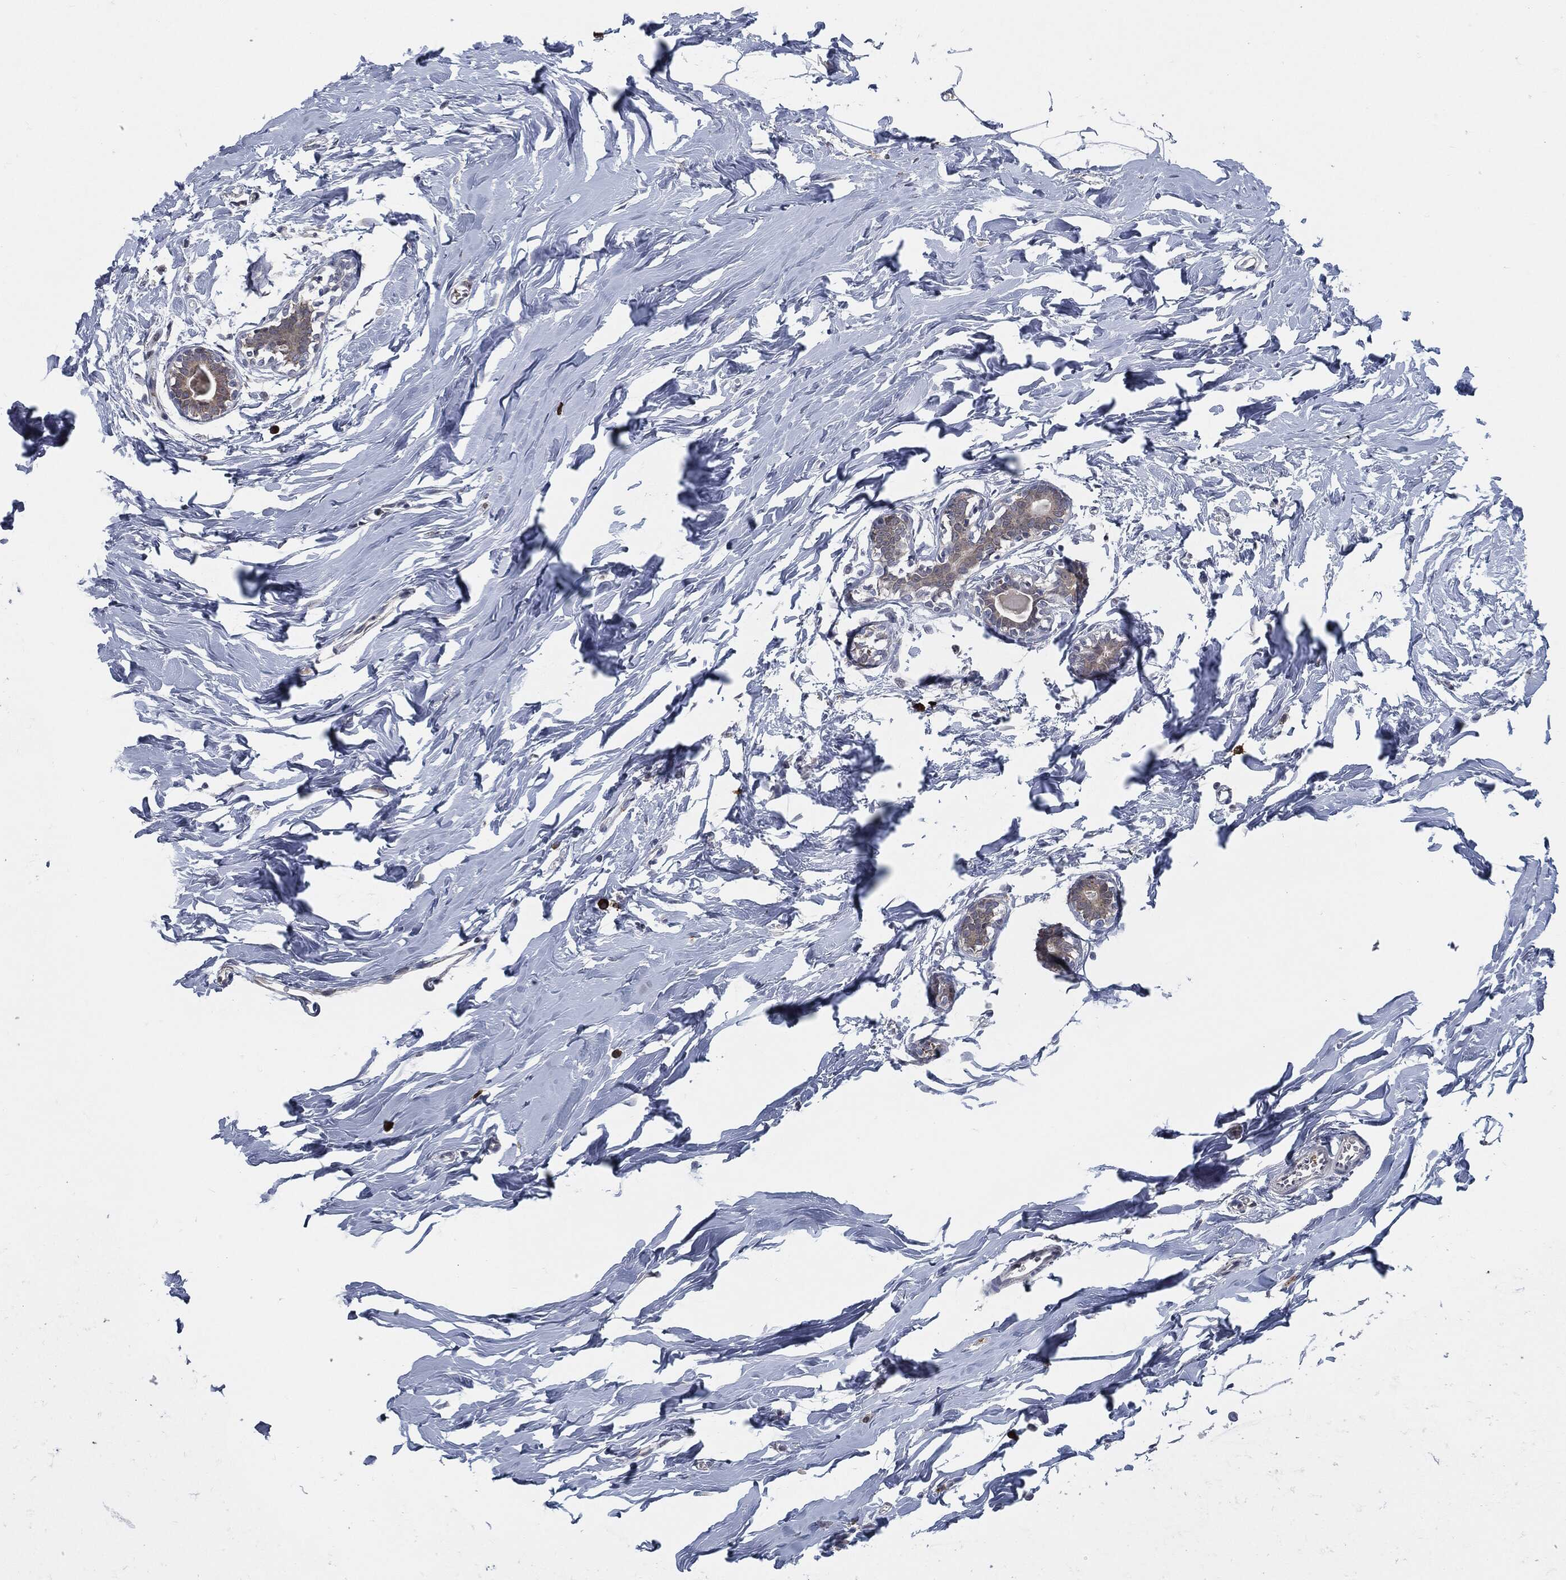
{"staining": {"intensity": "weak", "quantity": "<25%", "location": "cytoplasmic/membranous"}, "tissue": "breast", "cell_type": "Adipocytes", "image_type": "normal", "snomed": [{"axis": "morphology", "description": "Normal tissue, NOS"}, {"axis": "morphology", "description": "Lobular carcinoma, in situ"}, {"axis": "topography", "description": "Breast"}], "caption": "This histopathology image is of normal breast stained with immunohistochemistry (IHC) to label a protein in brown with the nuclei are counter-stained blue. There is no positivity in adipocytes. The staining is performed using DAB (3,3'-diaminobenzidine) brown chromogen with nuclei counter-stained in using hematoxylin.", "gene": "PRDX4", "patient": {"sex": "female", "age": 35}}